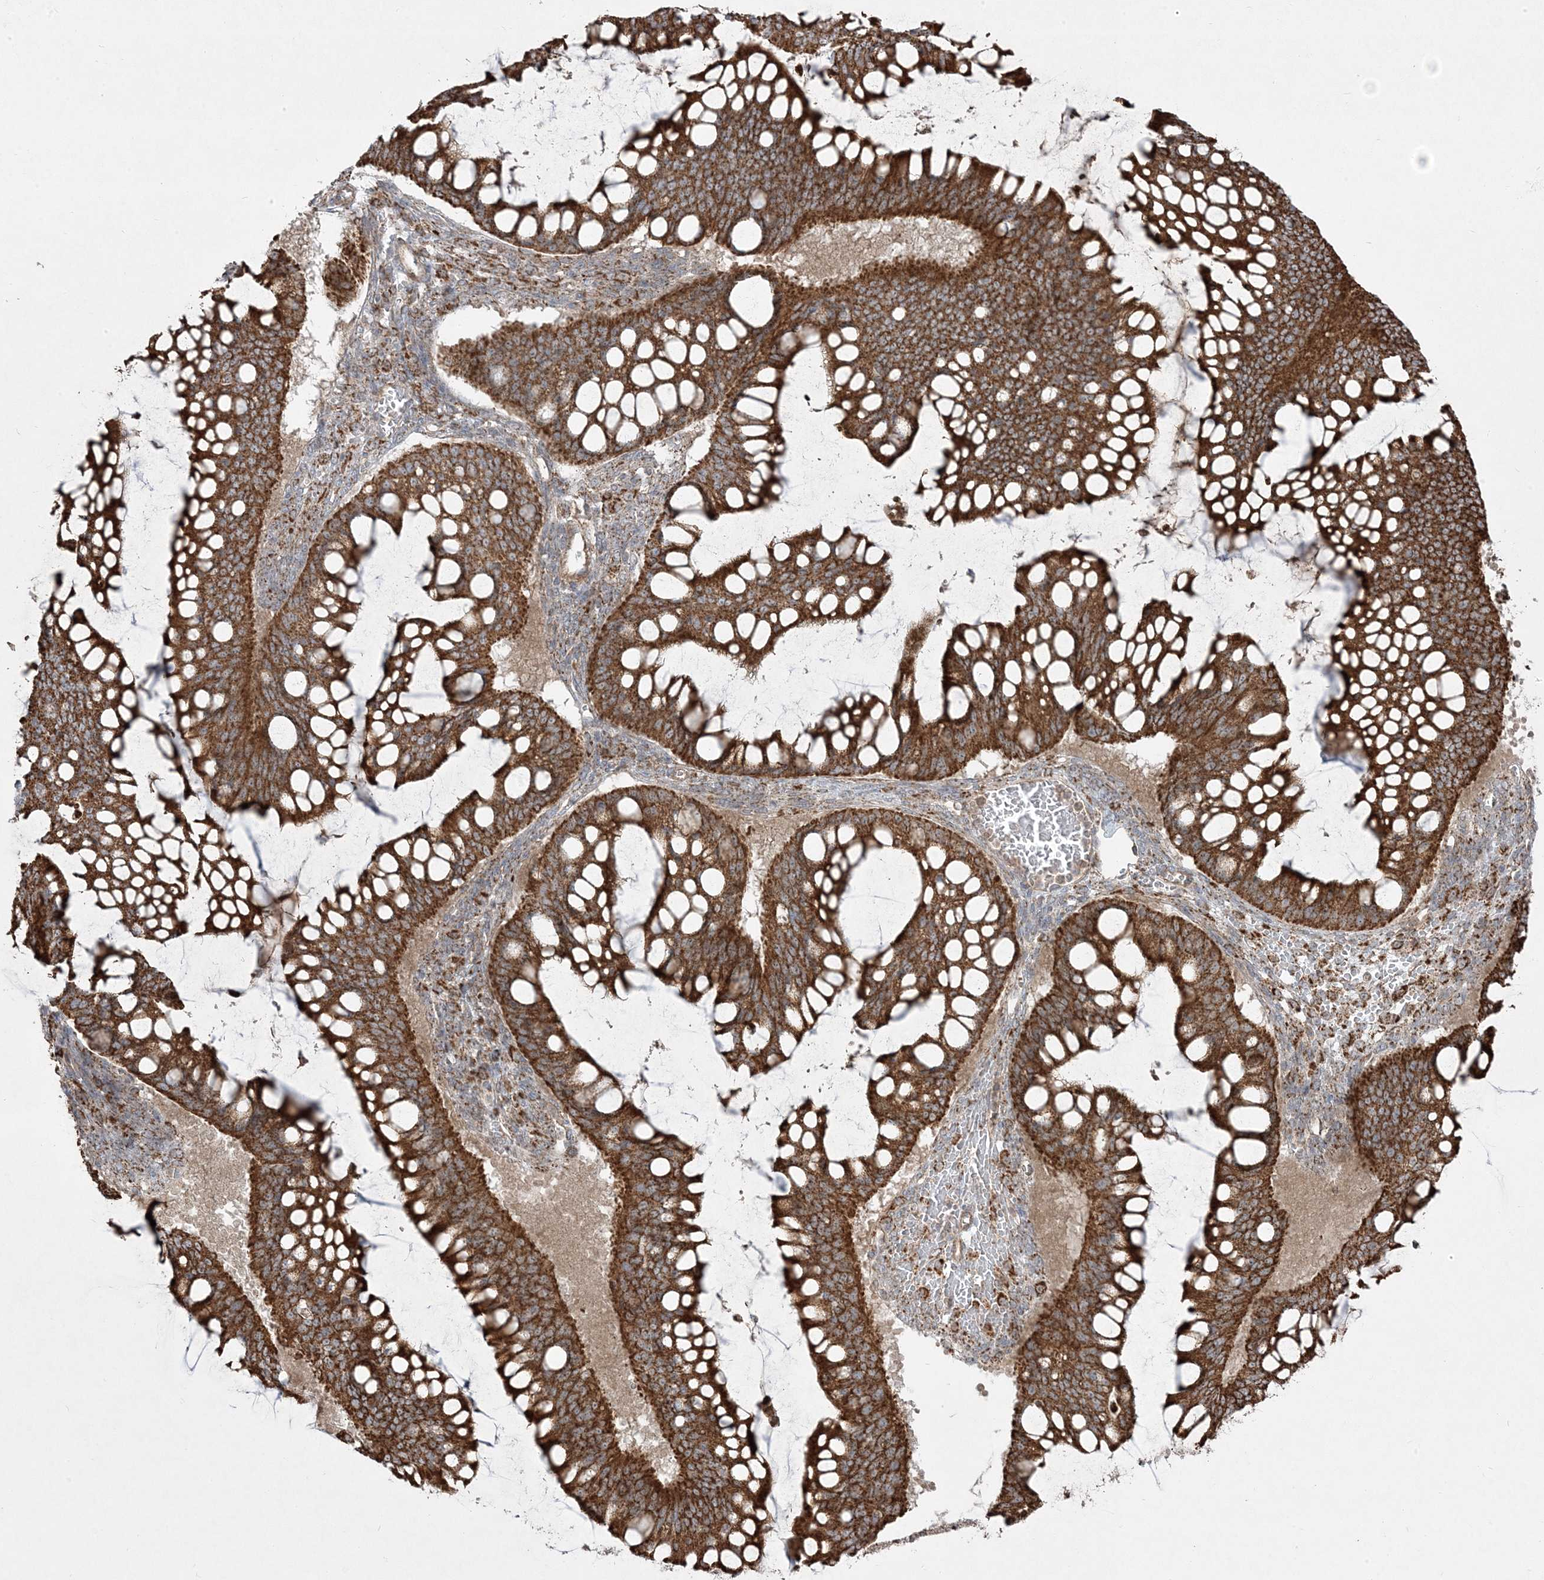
{"staining": {"intensity": "strong", "quantity": ">75%", "location": "cytoplasmic/membranous"}, "tissue": "ovarian cancer", "cell_type": "Tumor cells", "image_type": "cancer", "snomed": [{"axis": "morphology", "description": "Cystadenocarcinoma, mucinous, NOS"}, {"axis": "topography", "description": "Ovary"}], "caption": "Immunohistochemical staining of human ovarian cancer (mucinous cystadenocarcinoma) reveals high levels of strong cytoplasmic/membranous protein expression in about >75% of tumor cells.", "gene": "CLUAP1", "patient": {"sex": "female", "age": 73}}